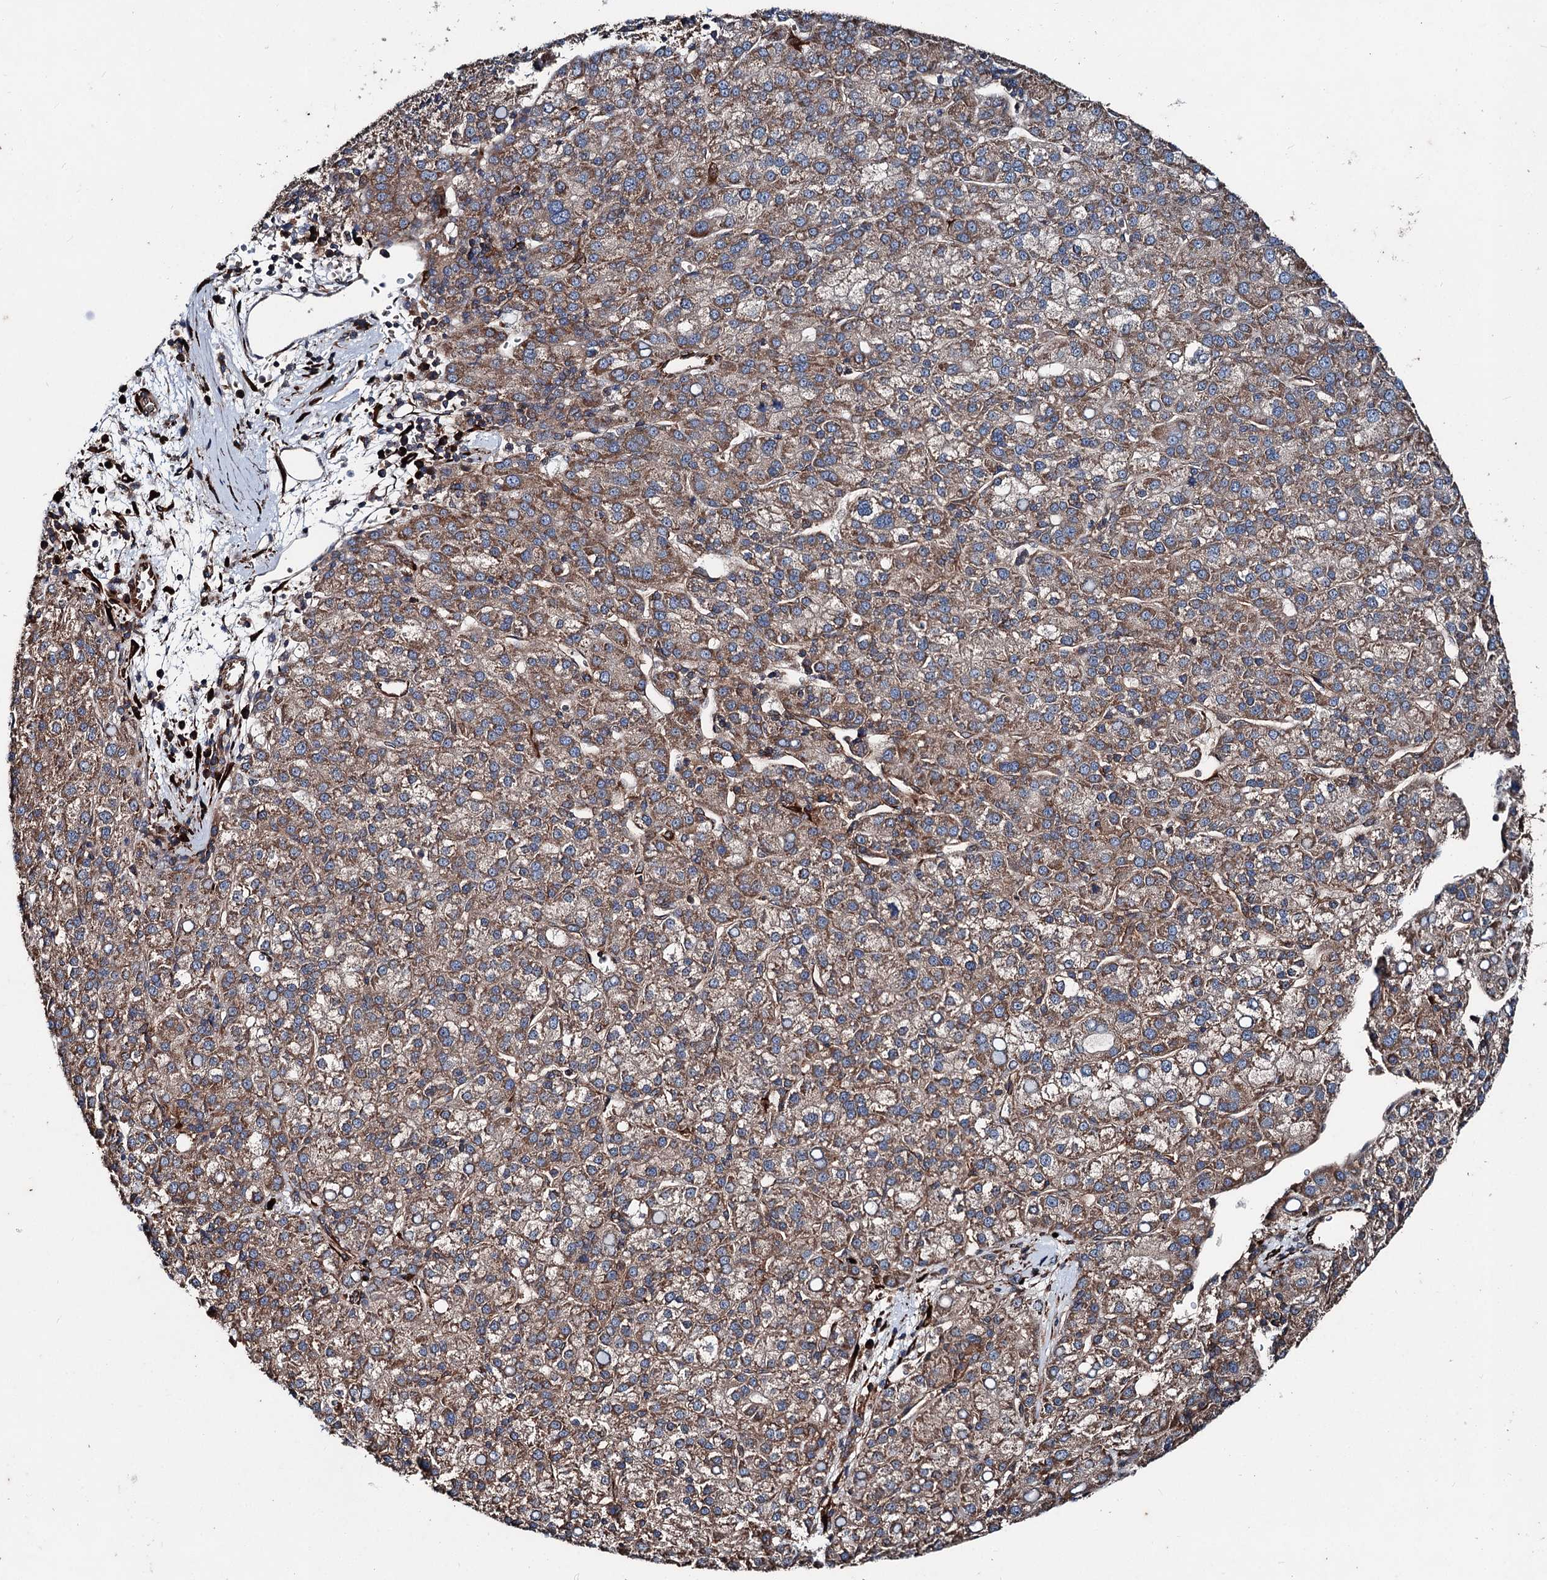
{"staining": {"intensity": "moderate", "quantity": ">75%", "location": "cytoplasmic/membranous"}, "tissue": "liver cancer", "cell_type": "Tumor cells", "image_type": "cancer", "snomed": [{"axis": "morphology", "description": "Carcinoma, Hepatocellular, NOS"}, {"axis": "topography", "description": "Liver"}], "caption": "A histopathology image of human liver hepatocellular carcinoma stained for a protein reveals moderate cytoplasmic/membranous brown staining in tumor cells.", "gene": "DDIAS", "patient": {"sex": "female", "age": 58}}